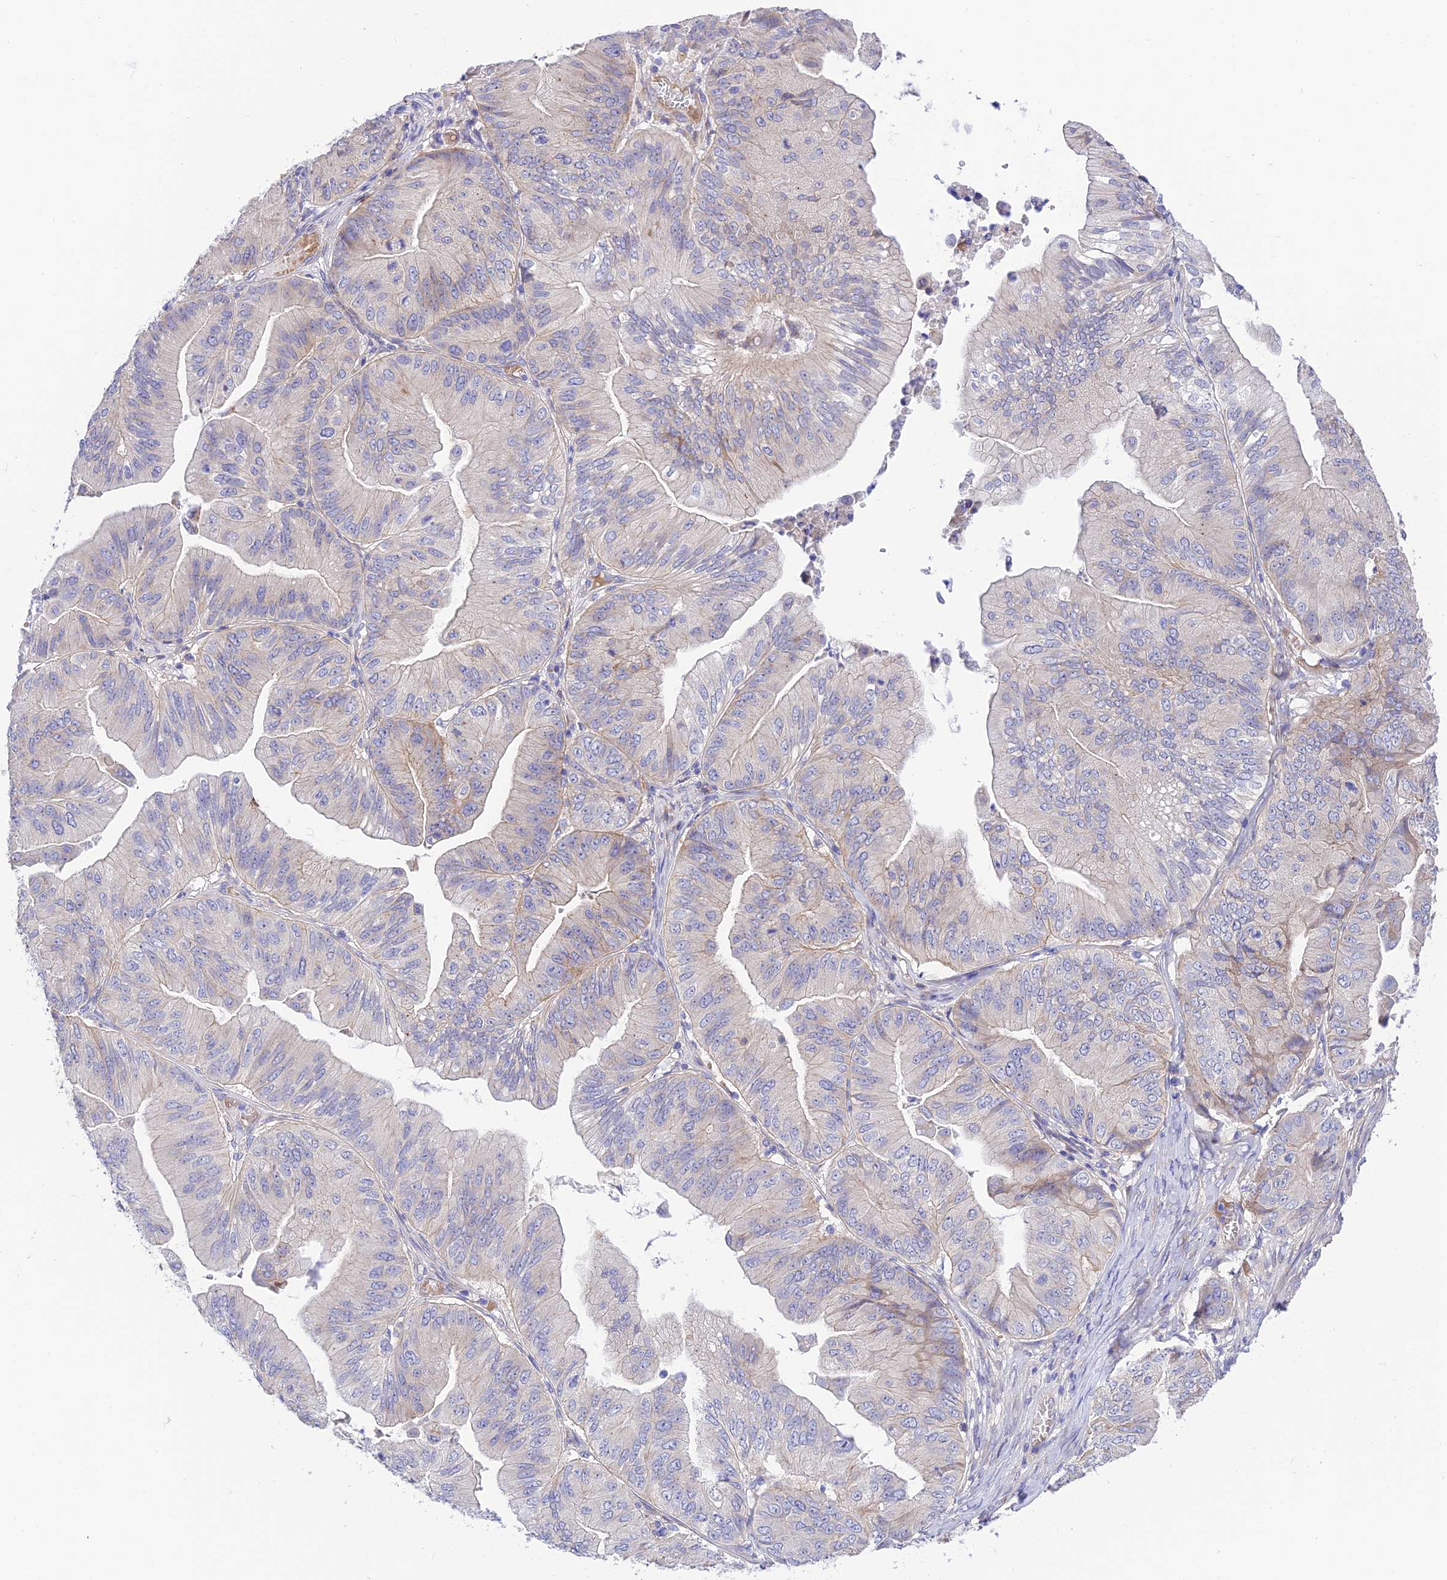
{"staining": {"intensity": "moderate", "quantity": "<25%", "location": "cytoplasmic/membranous"}, "tissue": "ovarian cancer", "cell_type": "Tumor cells", "image_type": "cancer", "snomed": [{"axis": "morphology", "description": "Cystadenocarcinoma, mucinous, NOS"}, {"axis": "topography", "description": "Ovary"}], "caption": "Immunohistochemistry (IHC) image of ovarian mucinous cystadenocarcinoma stained for a protein (brown), which reveals low levels of moderate cytoplasmic/membranous expression in about <25% of tumor cells.", "gene": "CCDC157", "patient": {"sex": "female", "age": 61}}